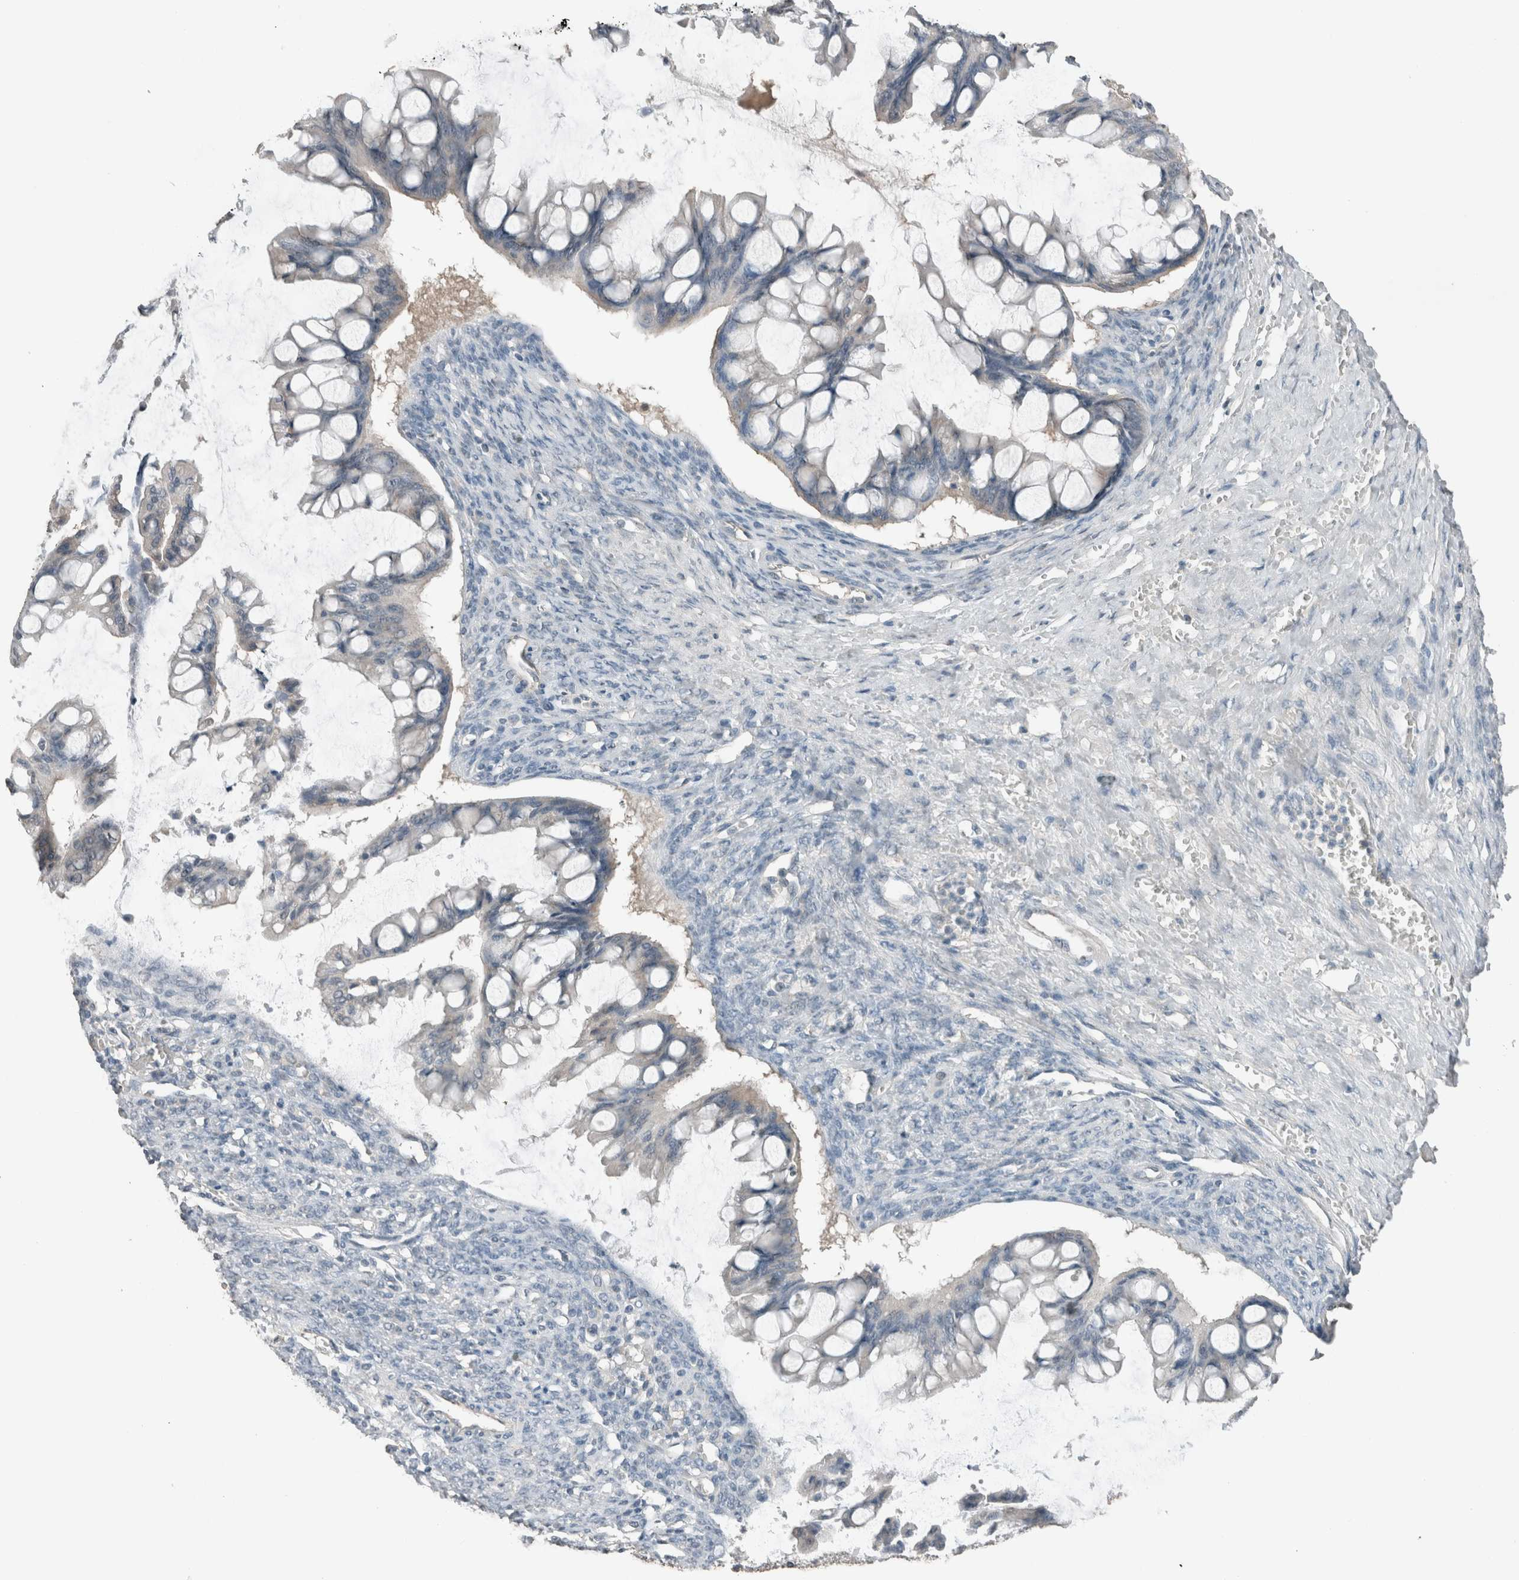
{"staining": {"intensity": "negative", "quantity": "none", "location": "none"}, "tissue": "ovarian cancer", "cell_type": "Tumor cells", "image_type": "cancer", "snomed": [{"axis": "morphology", "description": "Cystadenocarcinoma, mucinous, NOS"}, {"axis": "topography", "description": "Ovary"}], "caption": "This is a image of immunohistochemistry (IHC) staining of mucinous cystadenocarcinoma (ovarian), which shows no positivity in tumor cells.", "gene": "ACVR2B", "patient": {"sex": "female", "age": 73}}